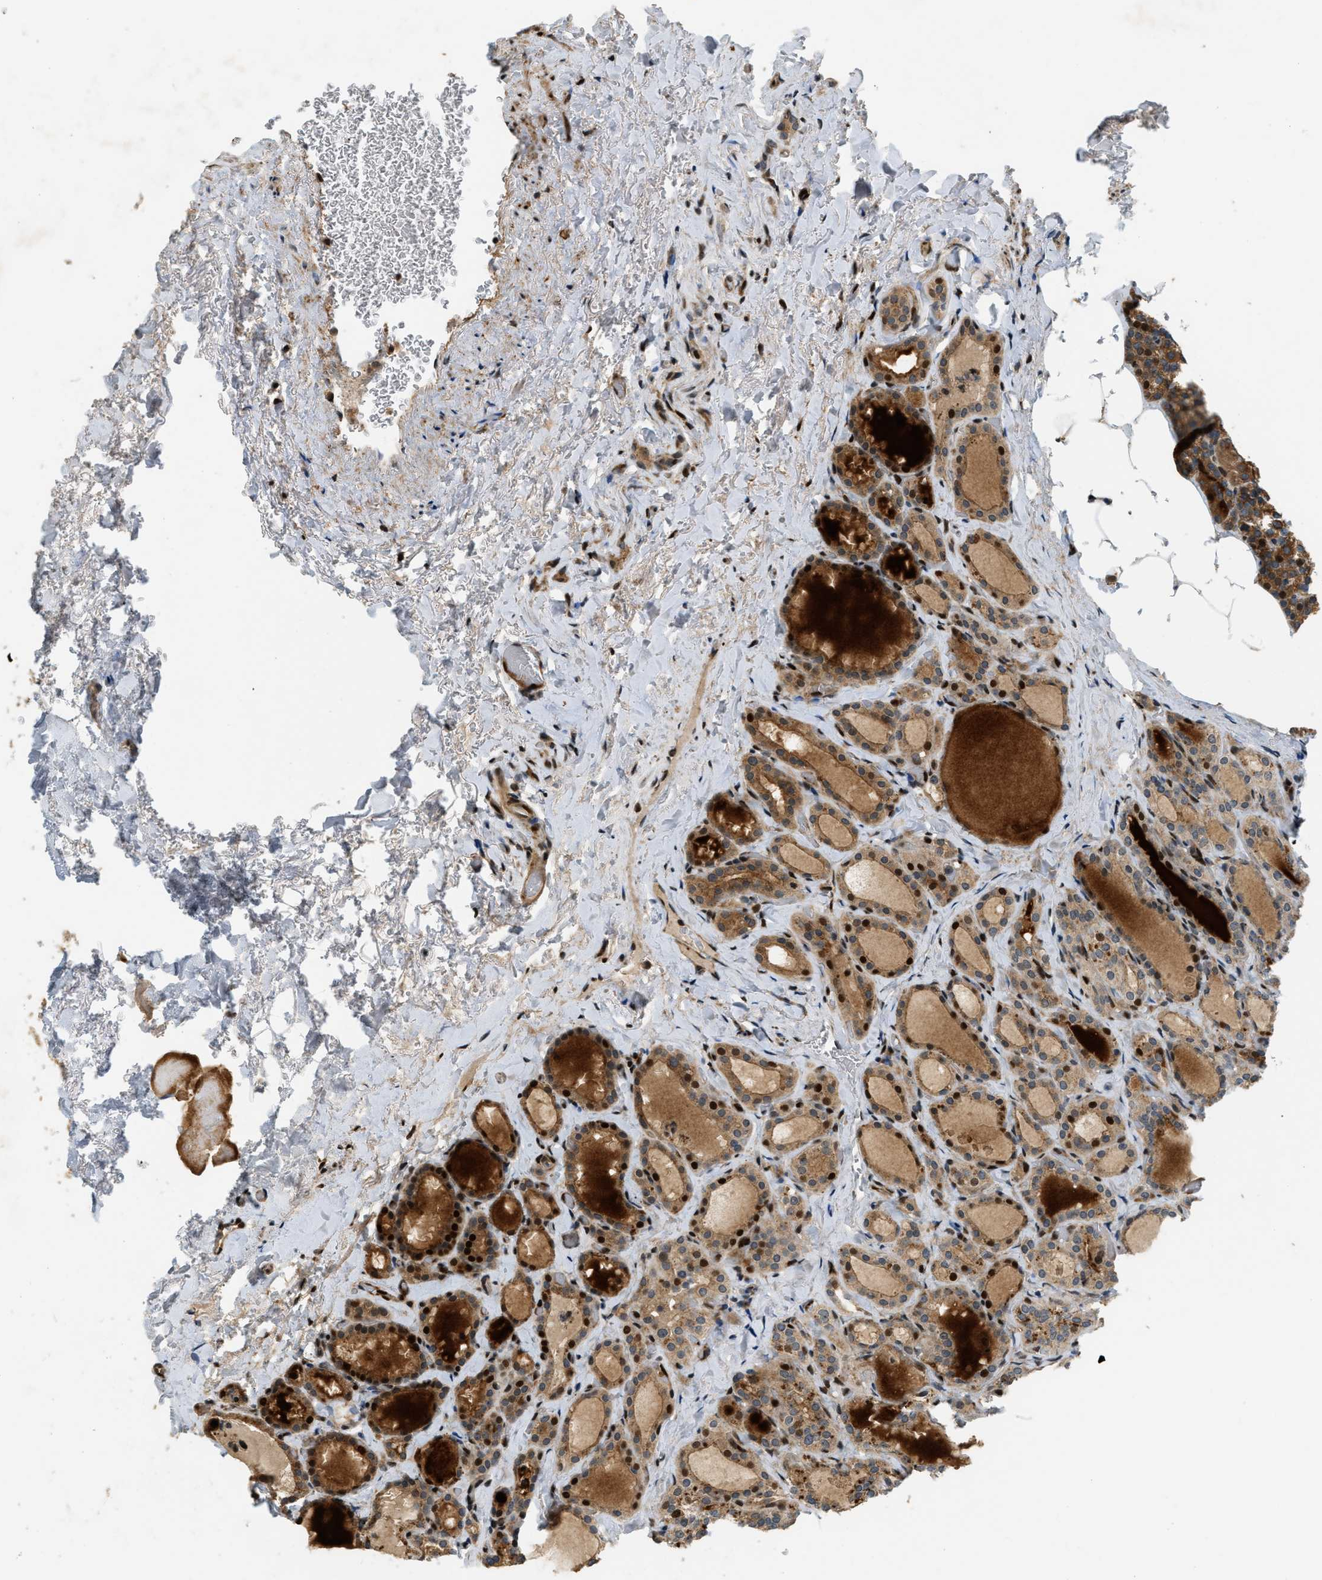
{"staining": {"intensity": "strong", "quantity": "25%-75%", "location": "cytoplasmic/membranous,nuclear"}, "tissue": "parathyroid gland", "cell_type": "Glandular cells", "image_type": "normal", "snomed": [{"axis": "morphology", "description": "Normal tissue, NOS"}, {"axis": "morphology", "description": "Adenoma, NOS"}, {"axis": "topography", "description": "Parathyroid gland"}], "caption": "IHC photomicrograph of benign human parathyroid gland stained for a protein (brown), which demonstrates high levels of strong cytoplasmic/membranous,nuclear staining in approximately 25%-75% of glandular cells.", "gene": "TRAPPC14", "patient": {"sex": "female", "age": 58}}